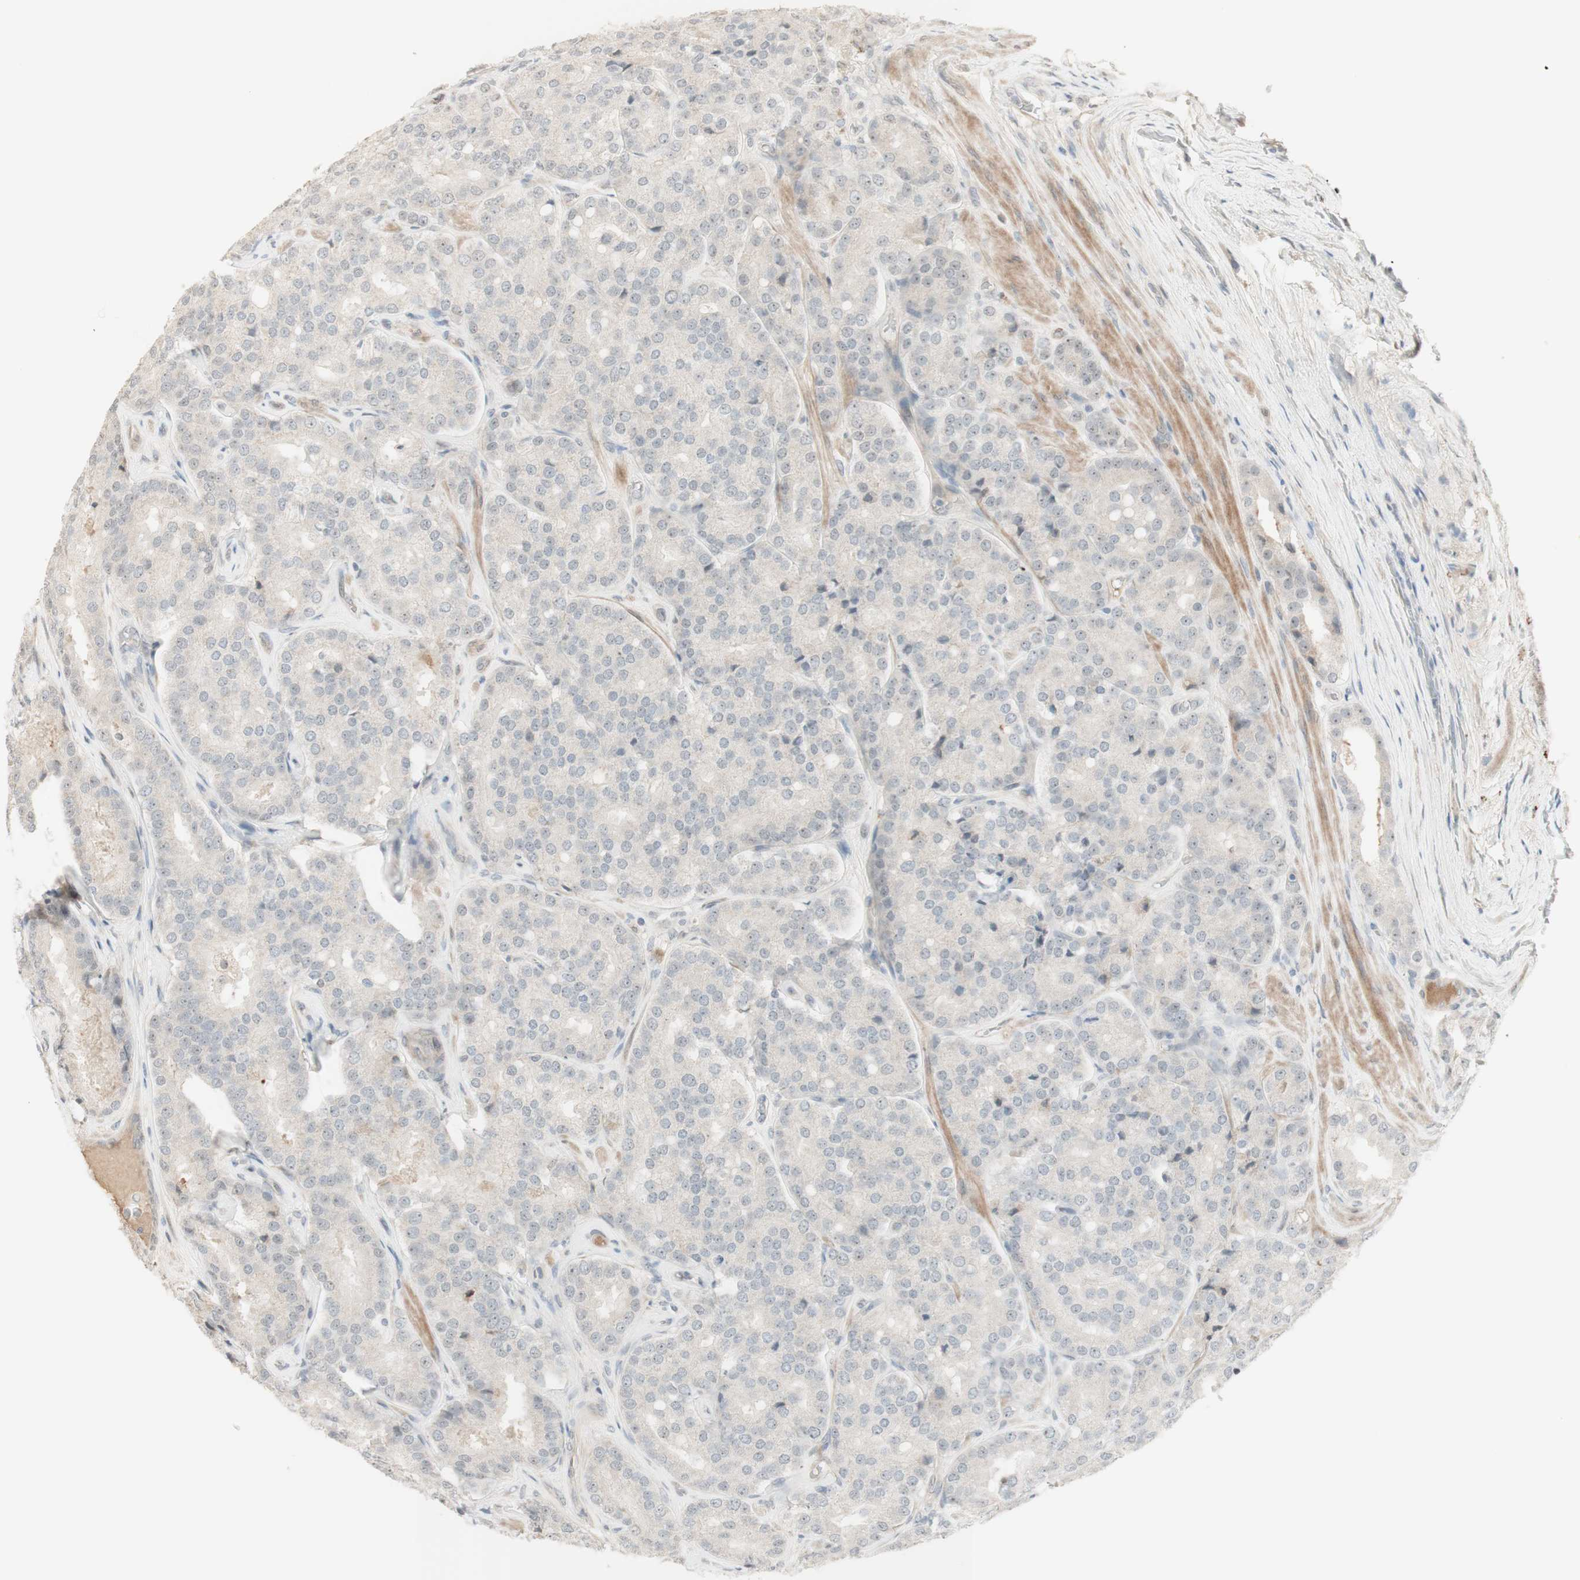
{"staining": {"intensity": "negative", "quantity": "none", "location": "none"}, "tissue": "prostate cancer", "cell_type": "Tumor cells", "image_type": "cancer", "snomed": [{"axis": "morphology", "description": "Adenocarcinoma, High grade"}, {"axis": "topography", "description": "Prostate"}], "caption": "The IHC photomicrograph has no significant positivity in tumor cells of adenocarcinoma (high-grade) (prostate) tissue. (DAB immunohistochemistry visualized using brightfield microscopy, high magnification).", "gene": "PLCD4", "patient": {"sex": "male", "age": 65}}